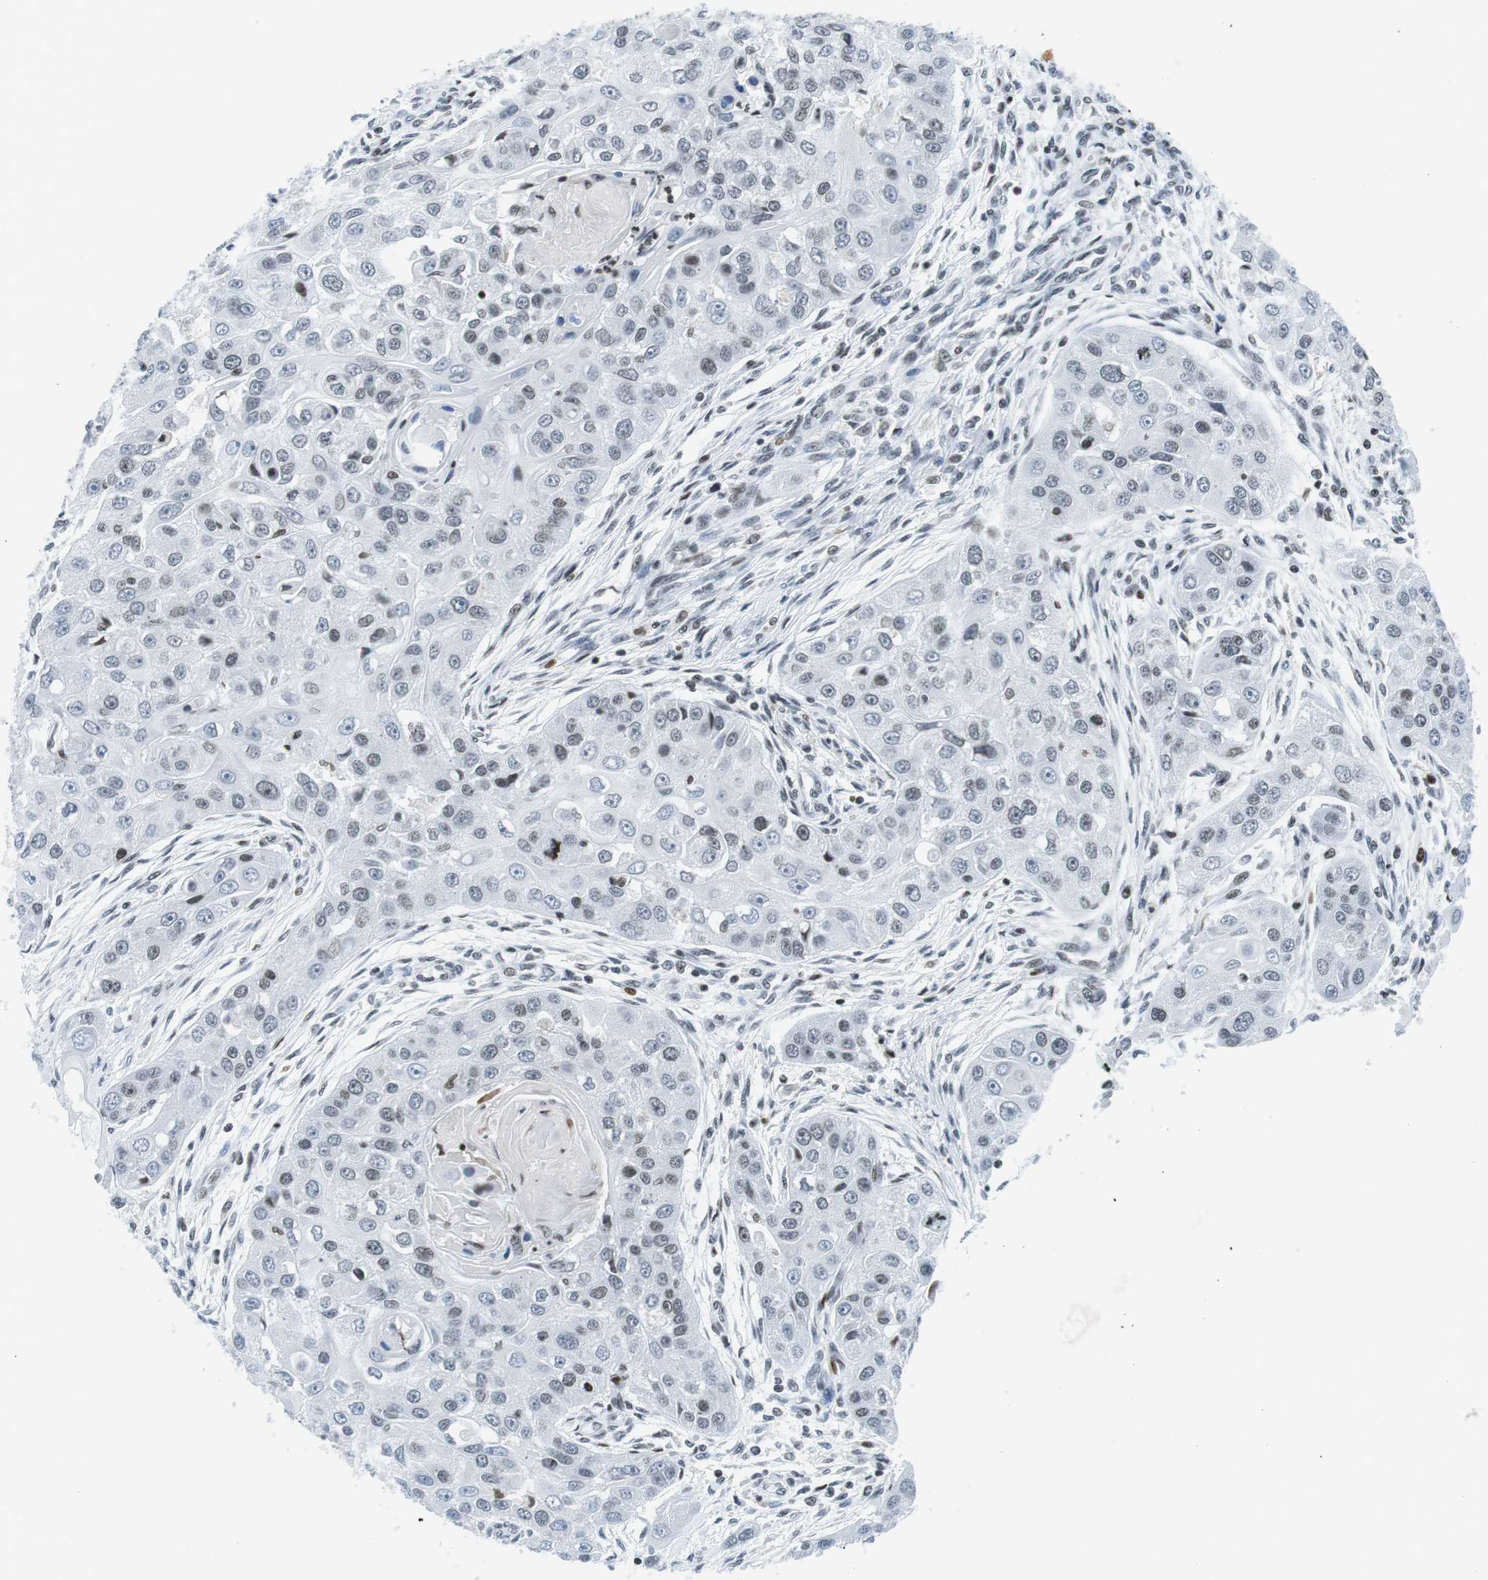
{"staining": {"intensity": "weak", "quantity": "<25%", "location": "nuclear"}, "tissue": "head and neck cancer", "cell_type": "Tumor cells", "image_type": "cancer", "snomed": [{"axis": "morphology", "description": "Normal tissue, NOS"}, {"axis": "morphology", "description": "Squamous cell carcinoma, NOS"}, {"axis": "topography", "description": "Skeletal muscle"}, {"axis": "topography", "description": "Head-Neck"}], "caption": "Head and neck squamous cell carcinoma was stained to show a protein in brown. There is no significant staining in tumor cells. (DAB (3,3'-diaminobenzidine) immunohistochemistry visualized using brightfield microscopy, high magnification).", "gene": "E2F2", "patient": {"sex": "male", "age": 51}}